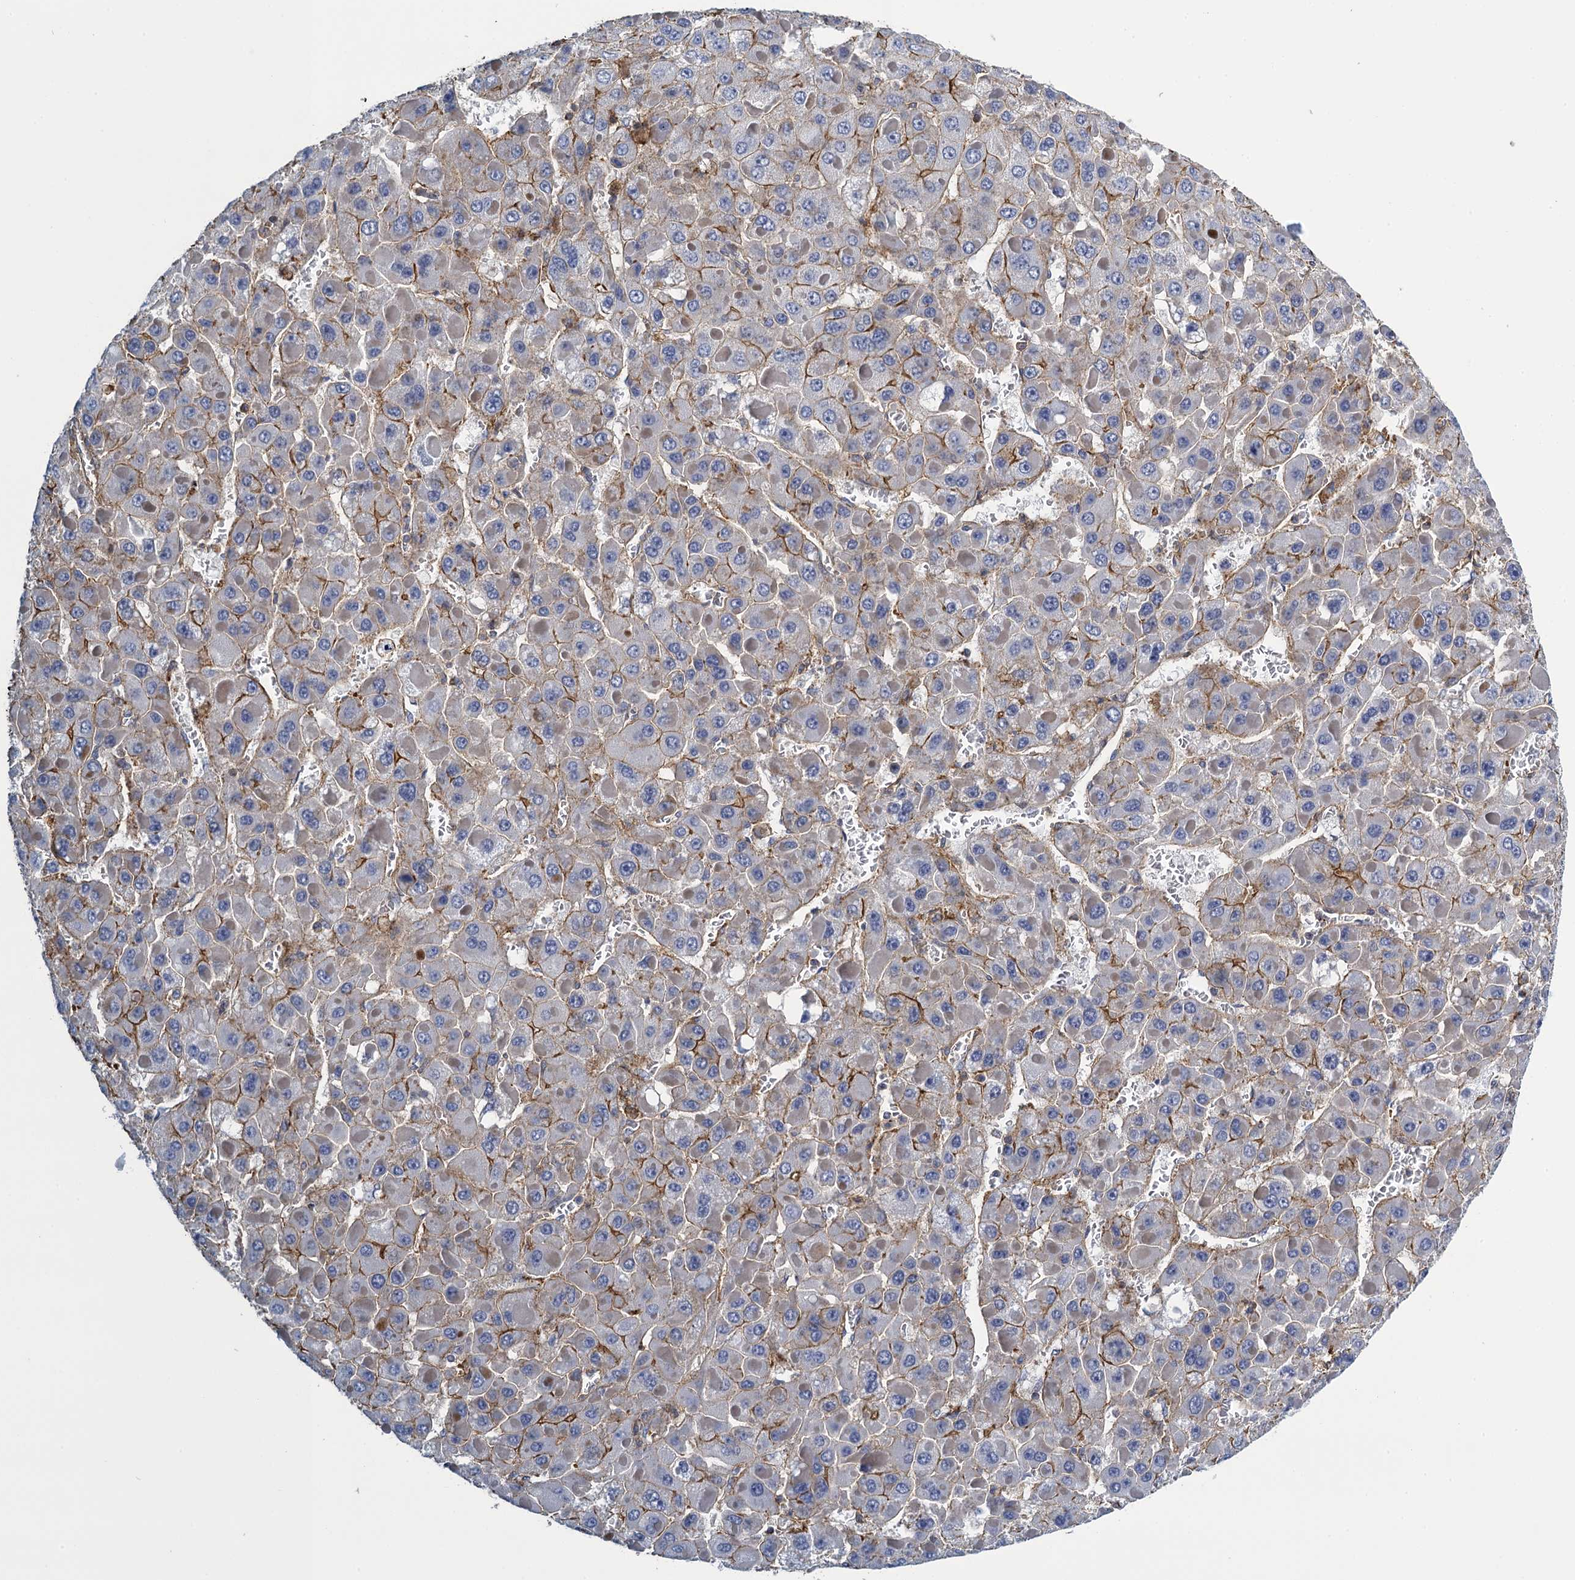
{"staining": {"intensity": "moderate", "quantity": "<25%", "location": "cytoplasmic/membranous"}, "tissue": "liver cancer", "cell_type": "Tumor cells", "image_type": "cancer", "snomed": [{"axis": "morphology", "description": "Carcinoma, Hepatocellular, NOS"}, {"axis": "topography", "description": "Liver"}], "caption": "A low amount of moderate cytoplasmic/membranous positivity is appreciated in about <25% of tumor cells in hepatocellular carcinoma (liver) tissue.", "gene": "PROSER2", "patient": {"sex": "female", "age": 73}}